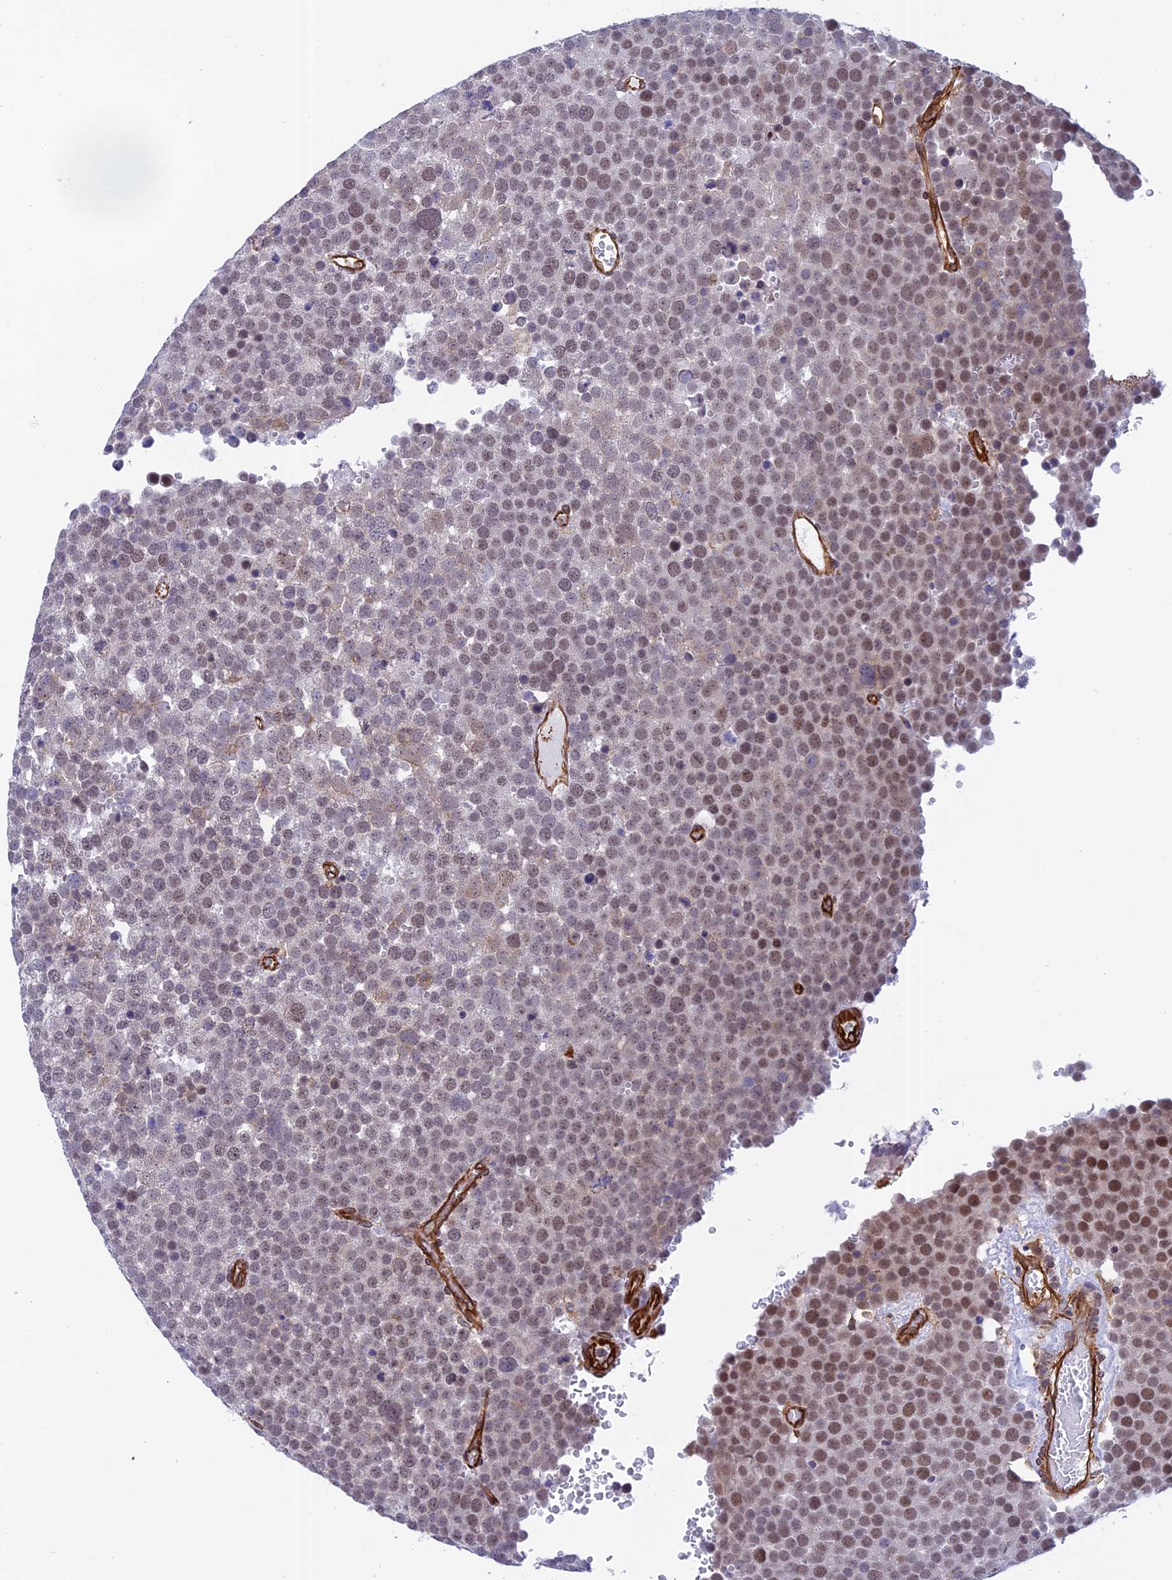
{"staining": {"intensity": "weak", "quantity": "25%-75%", "location": "nuclear"}, "tissue": "testis cancer", "cell_type": "Tumor cells", "image_type": "cancer", "snomed": [{"axis": "morphology", "description": "Seminoma, NOS"}, {"axis": "topography", "description": "Testis"}], "caption": "Protein expression analysis of human seminoma (testis) reveals weak nuclear positivity in about 25%-75% of tumor cells.", "gene": "PAGR1", "patient": {"sex": "male", "age": 71}}